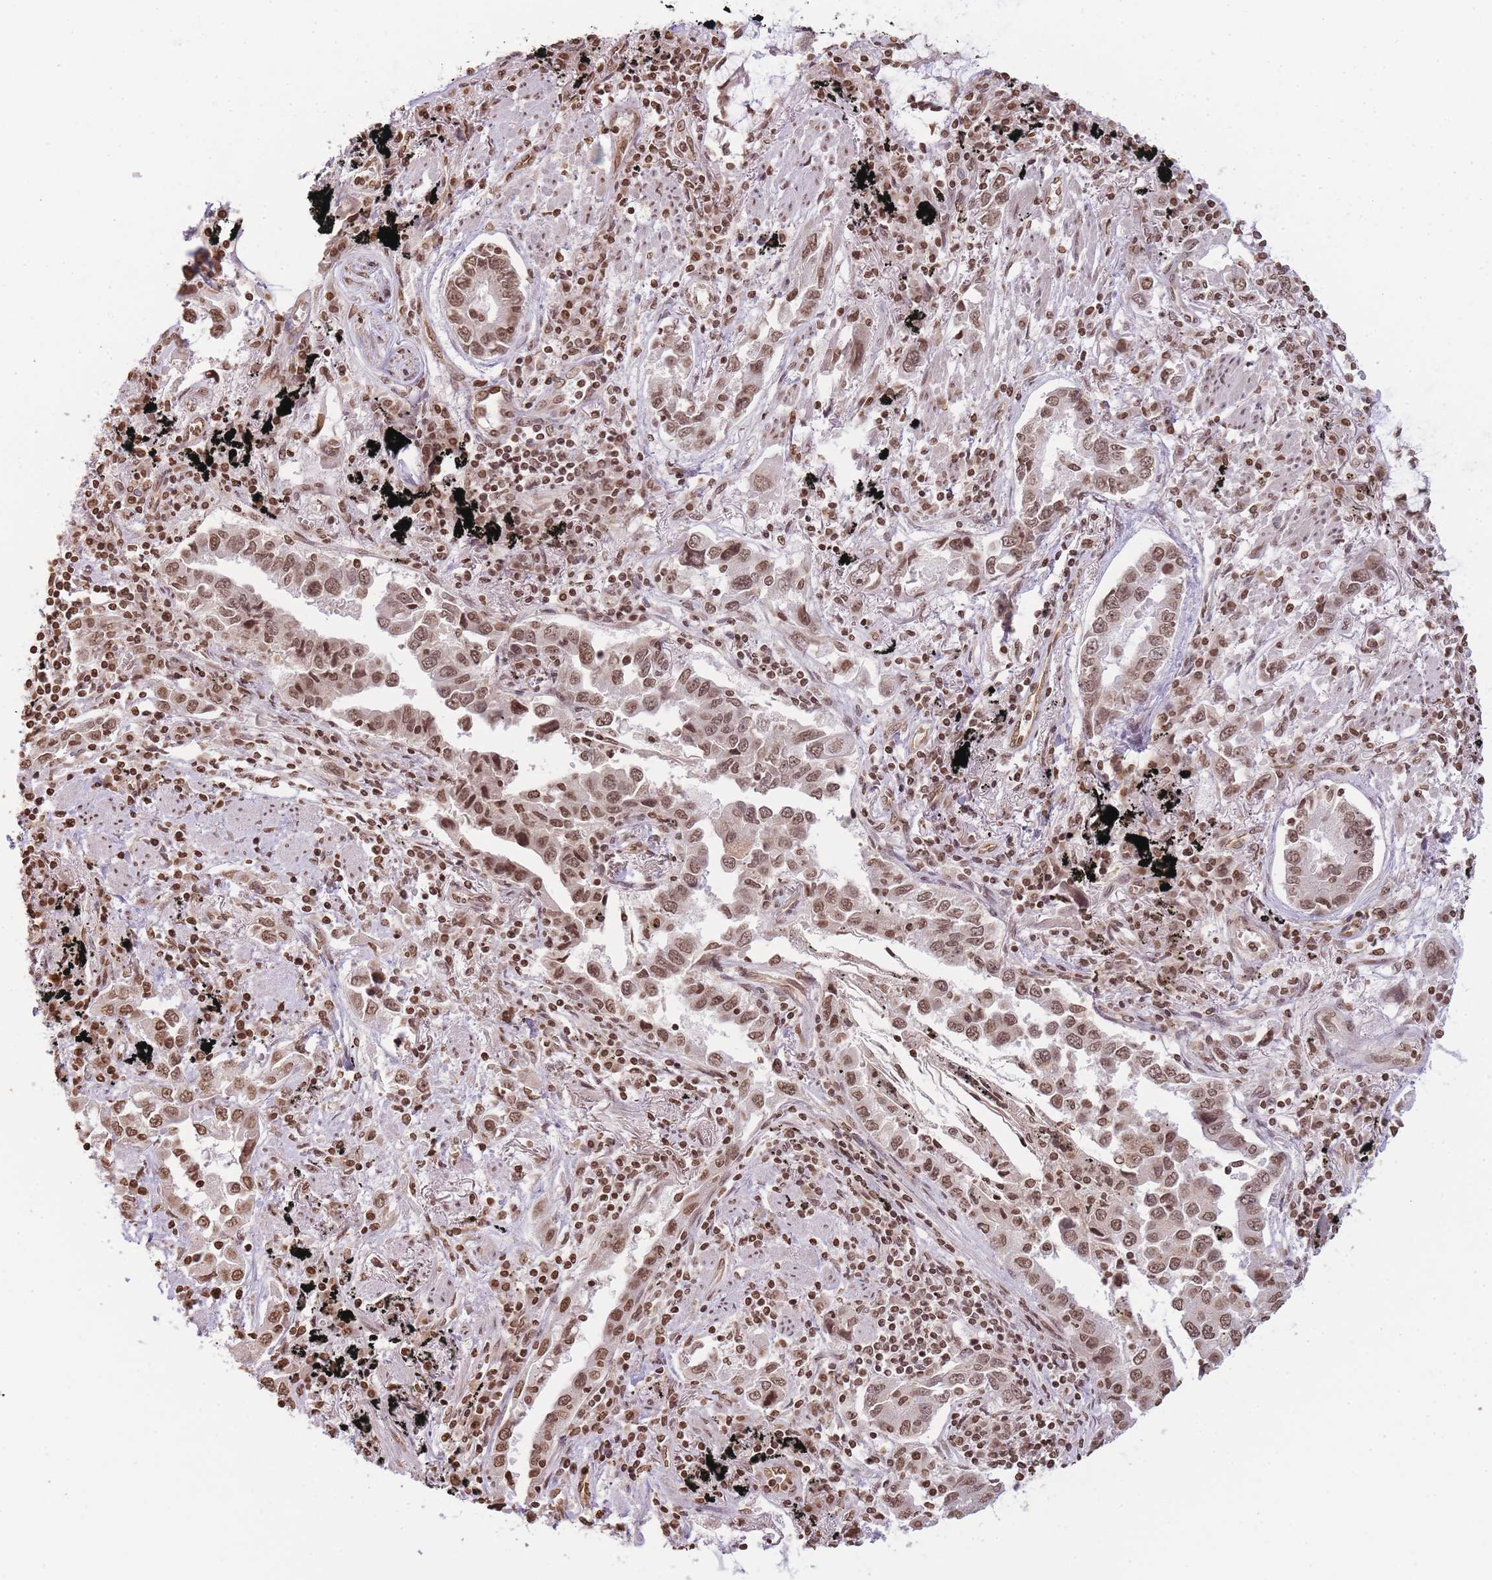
{"staining": {"intensity": "moderate", "quantity": ">75%", "location": "nuclear"}, "tissue": "lung cancer", "cell_type": "Tumor cells", "image_type": "cancer", "snomed": [{"axis": "morphology", "description": "Adenocarcinoma, NOS"}, {"axis": "topography", "description": "Lung"}], "caption": "Moderate nuclear expression for a protein is seen in approximately >75% of tumor cells of lung cancer using immunohistochemistry (IHC).", "gene": "WWTR1", "patient": {"sex": "male", "age": 67}}